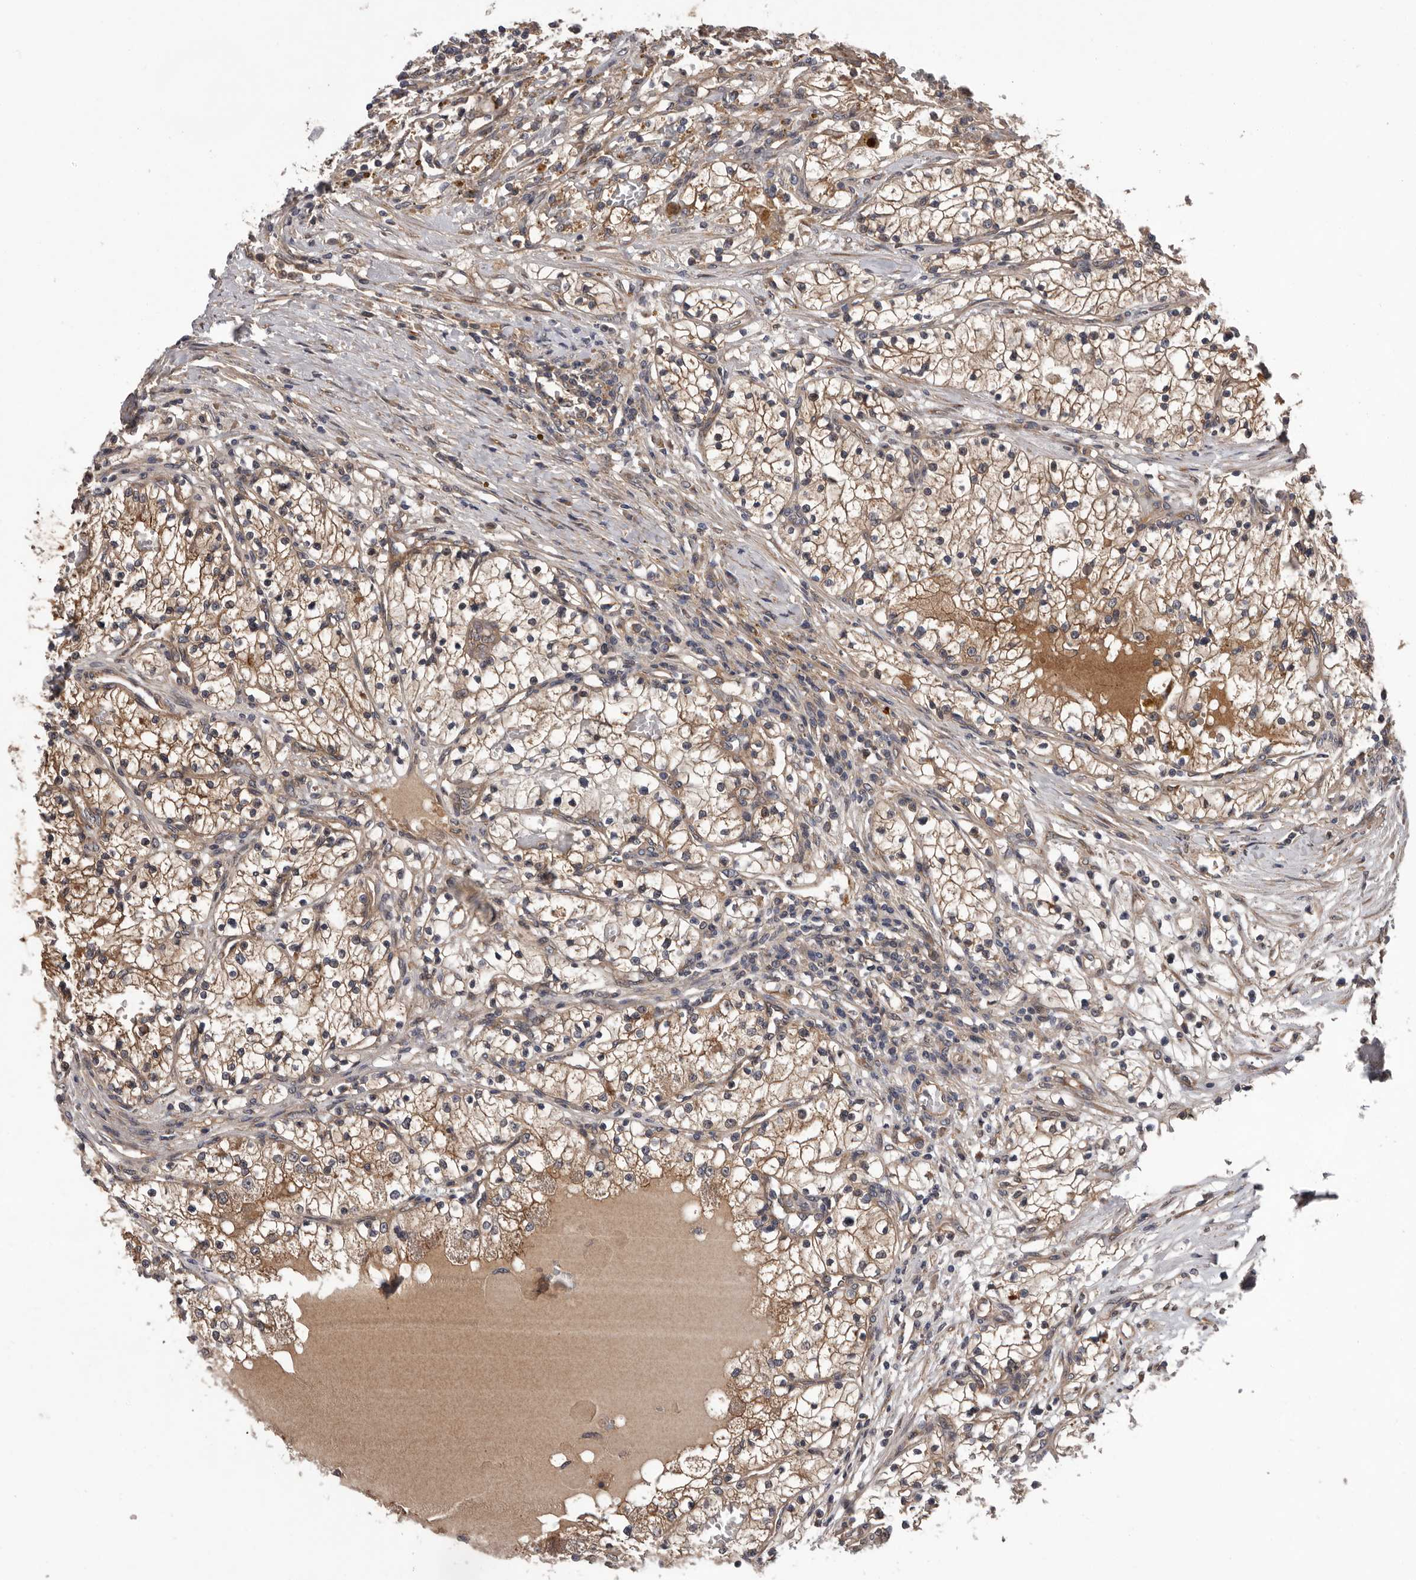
{"staining": {"intensity": "moderate", "quantity": "25%-75%", "location": "cytoplasmic/membranous"}, "tissue": "renal cancer", "cell_type": "Tumor cells", "image_type": "cancer", "snomed": [{"axis": "morphology", "description": "Normal tissue, NOS"}, {"axis": "morphology", "description": "Adenocarcinoma, NOS"}, {"axis": "topography", "description": "Kidney"}], "caption": "Immunohistochemical staining of renal adenocarcinoma displays medium levels of moderate cytoplasmic/membranous protein staining in about 25%-75% of tumor cells.", "gene": "PRKD1", "patient": {"sex": "male", "age": 68}}